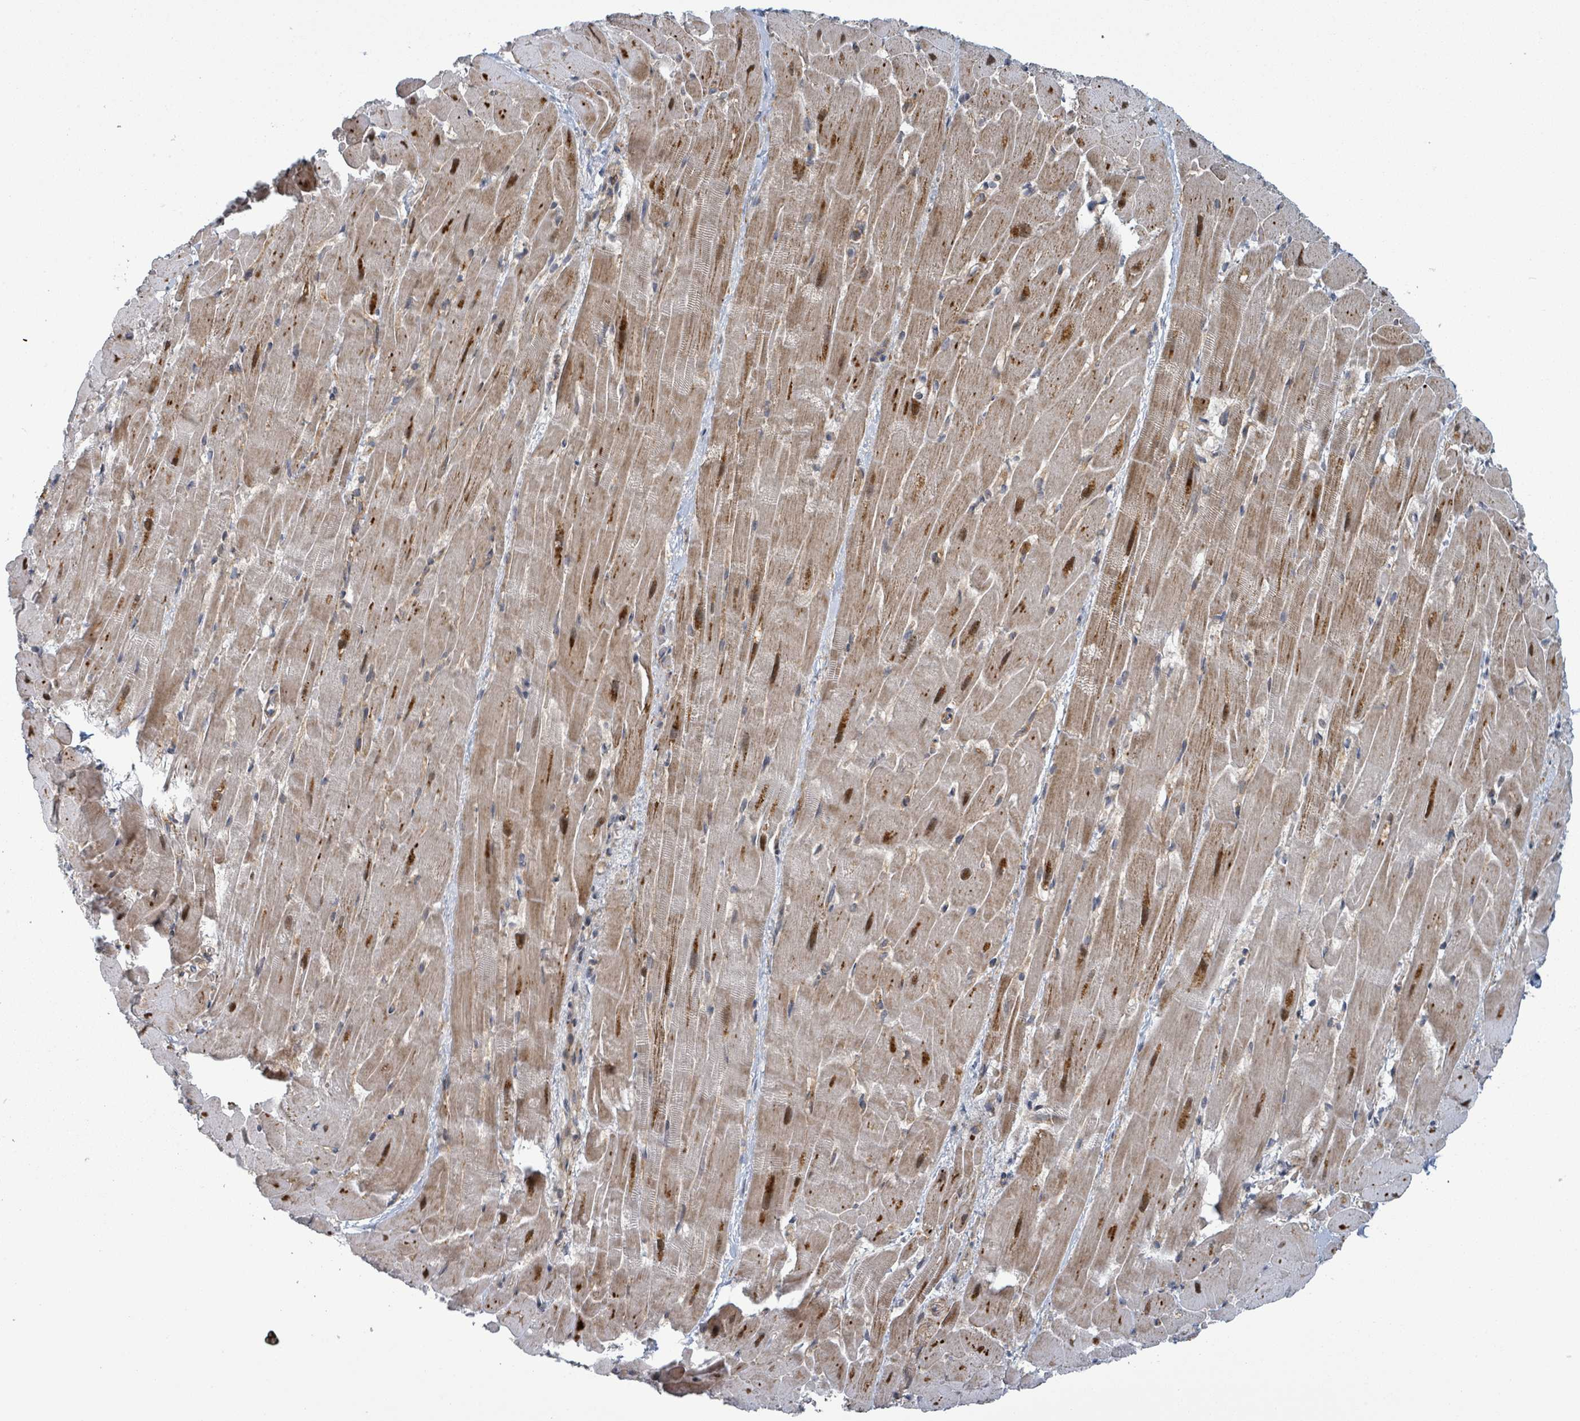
{"staining": {"intensity": "moderate", "quantity": "25%-75%", "location": "cytoplasmic/membranous,nuclear"}, "tissue": "heart muscle", "cell_type": "Cardiomyocytes", "image_type": "normal", "snomed": [{"axis": "morphology", "description": "Normal tissue, NOS"}, {"axis": "topography", "description": "Heart"}], "caption": "Immunohistochemical staining of benign human heart muscle reveals 25%-75% levels of moderate cytoplasmic/membranous,nuclear protein positivity in approximately 25%-75% of cardiomyocytes. (IHC, brightfield microscopy, high magnification).", "gene": "GTF3C1", "patient": {"sex": "male", "age": 37}}